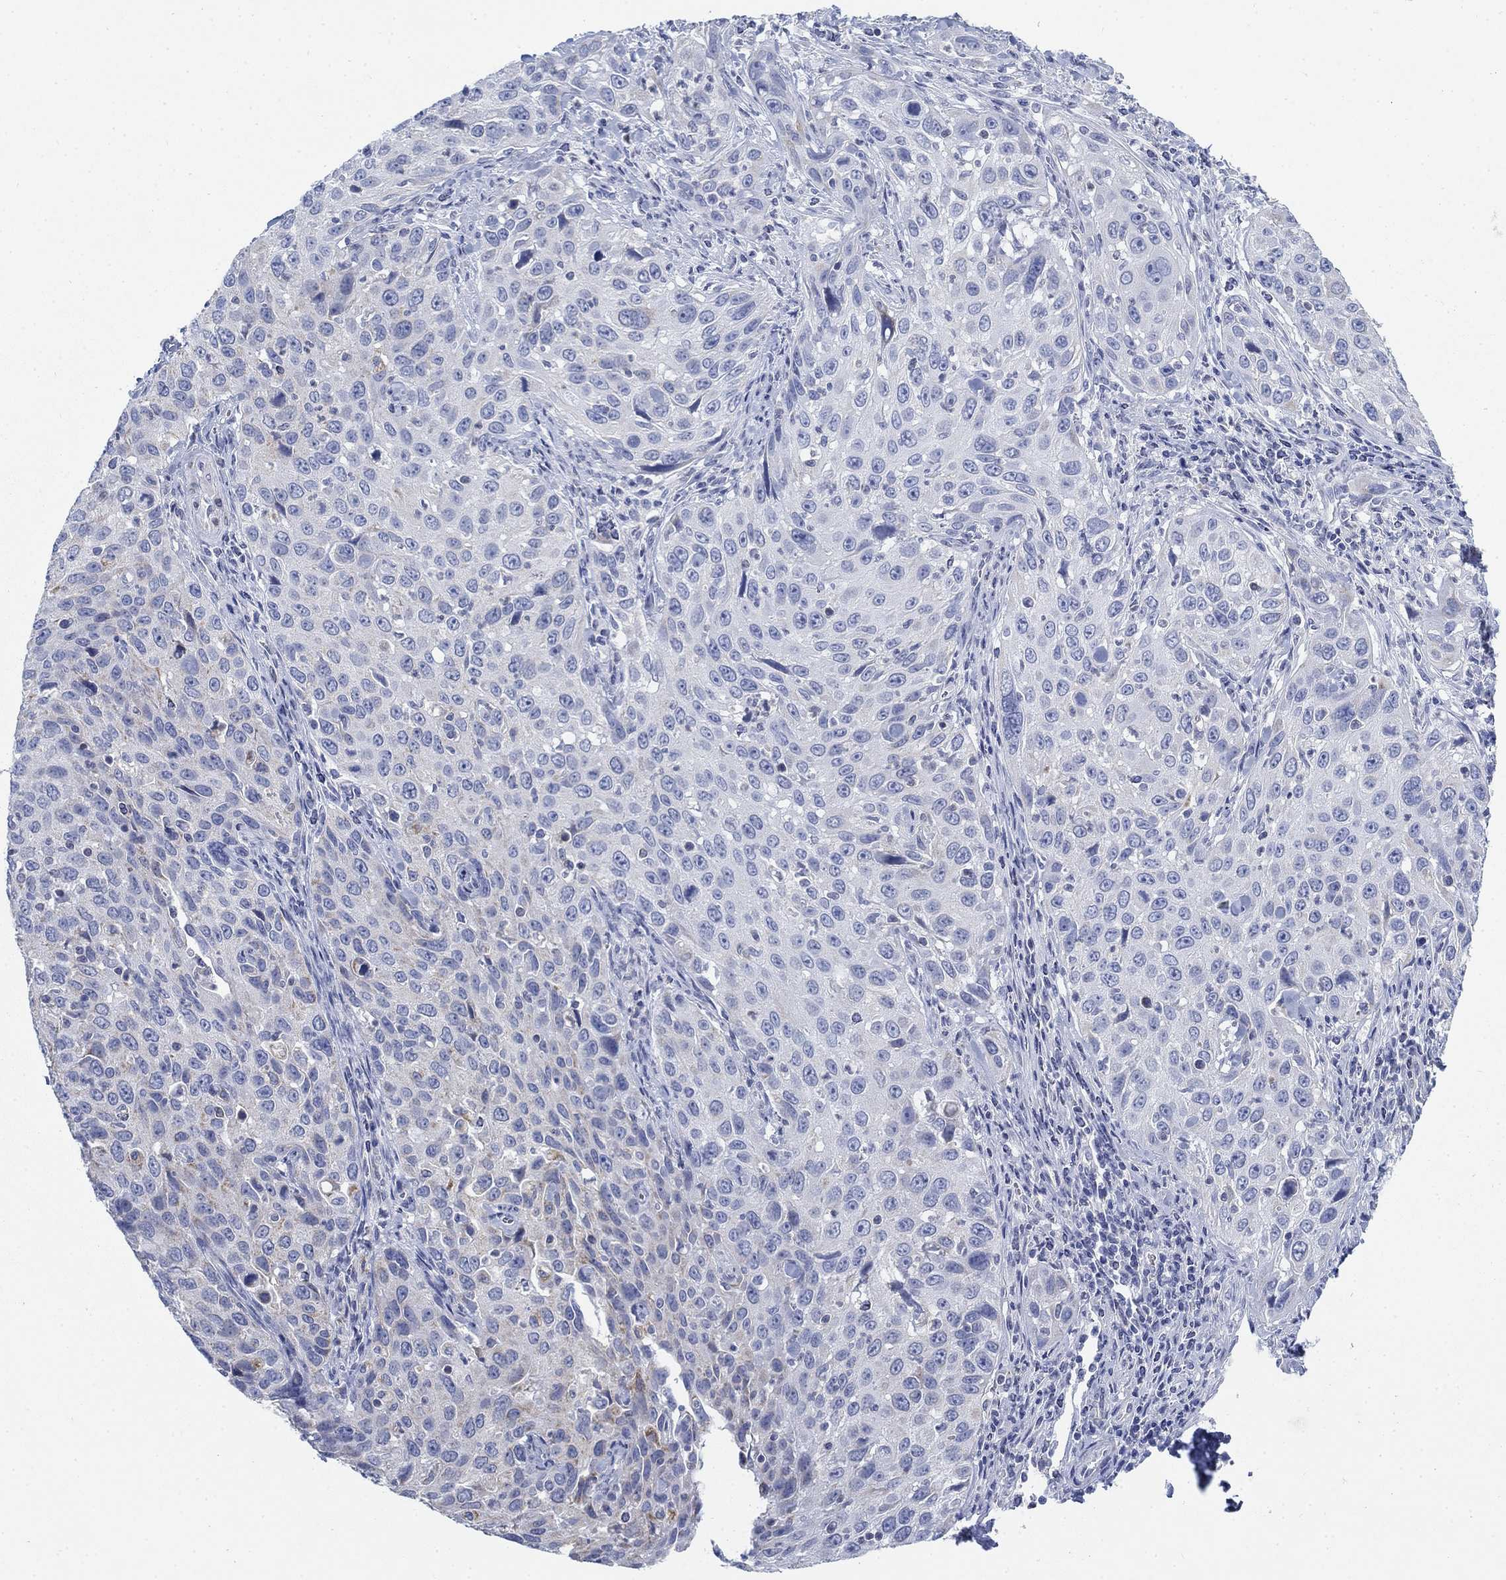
{"staining": {"intensity": "negative", "quantity": "none", "location": "none"}, "tissue": "cervical cancer", "cell_type": "Tumor cells", "image_type": "cancer", "snomed": [{"axis": "morphology", "description": "Squamous cell carcinoma, NOS"}, {"axis": "topography", "description": "Cervix"}], "caption": "Tumor cells show no significant protein positivity in cervical cancer.", "gene": "SCCPDH", "patient": {"sex": "female", "age": 26}}